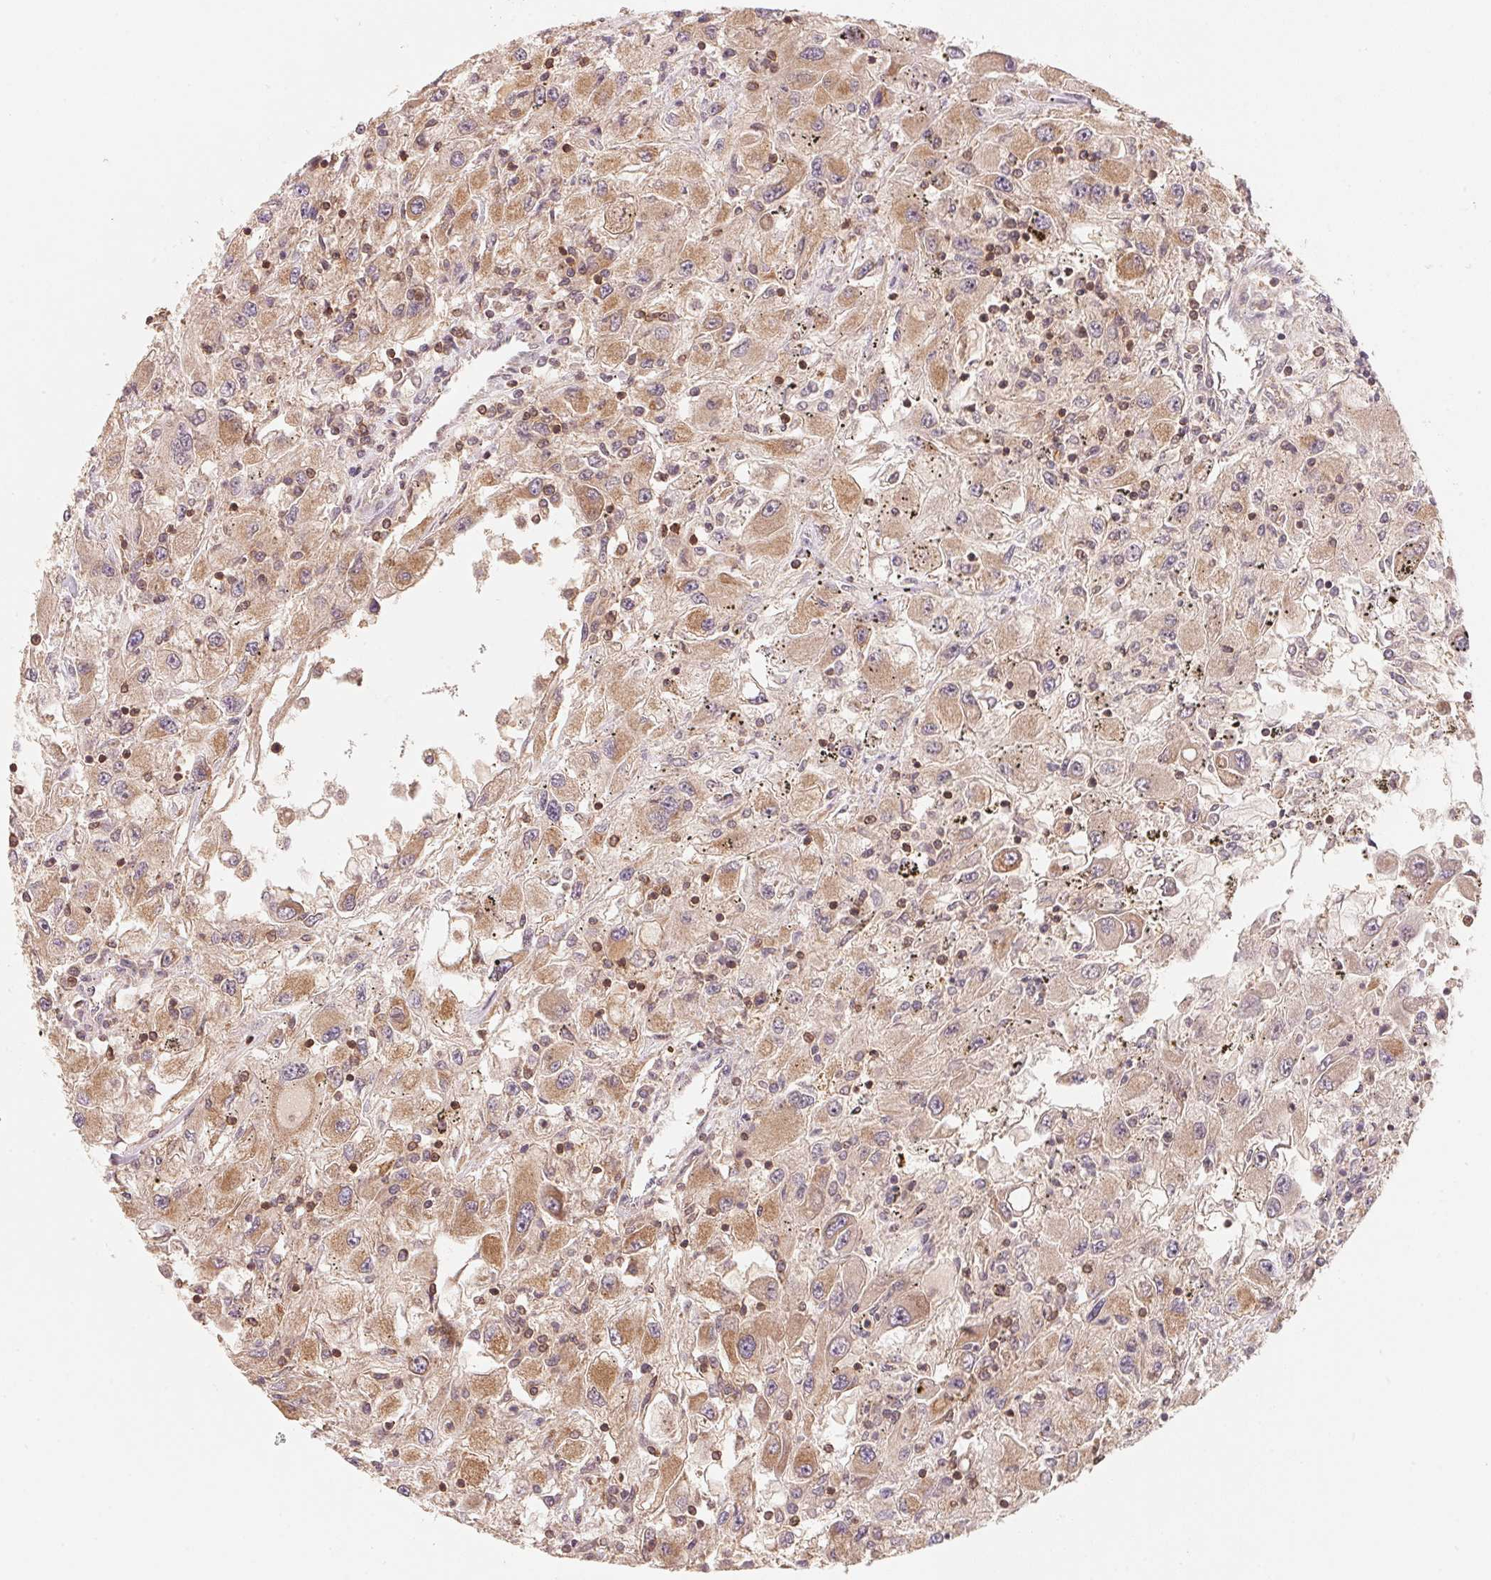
{"staining": {"intensity": "moderate", "quantity": "25%-75%", "location": "cytoplasmic/membranous"}, "tissue": "renal cancer", "cell_type": "Tumor cells", "image_type": "cancer", "snomed": [{"axis": "morphology", "description": "Adenocarcinoma, NOS"}, {"axis": "topography", "description": "Kidney"}], "caption": "Approximately 25%-75% of tumor cells in renal adenocarcinoma reveal moderate cytoplasmic/membranous protein expression as visualized by brown immunohistochemical staining.", "gene": "CCDC102B", "patient": {"sex": "female", "age": 67}}